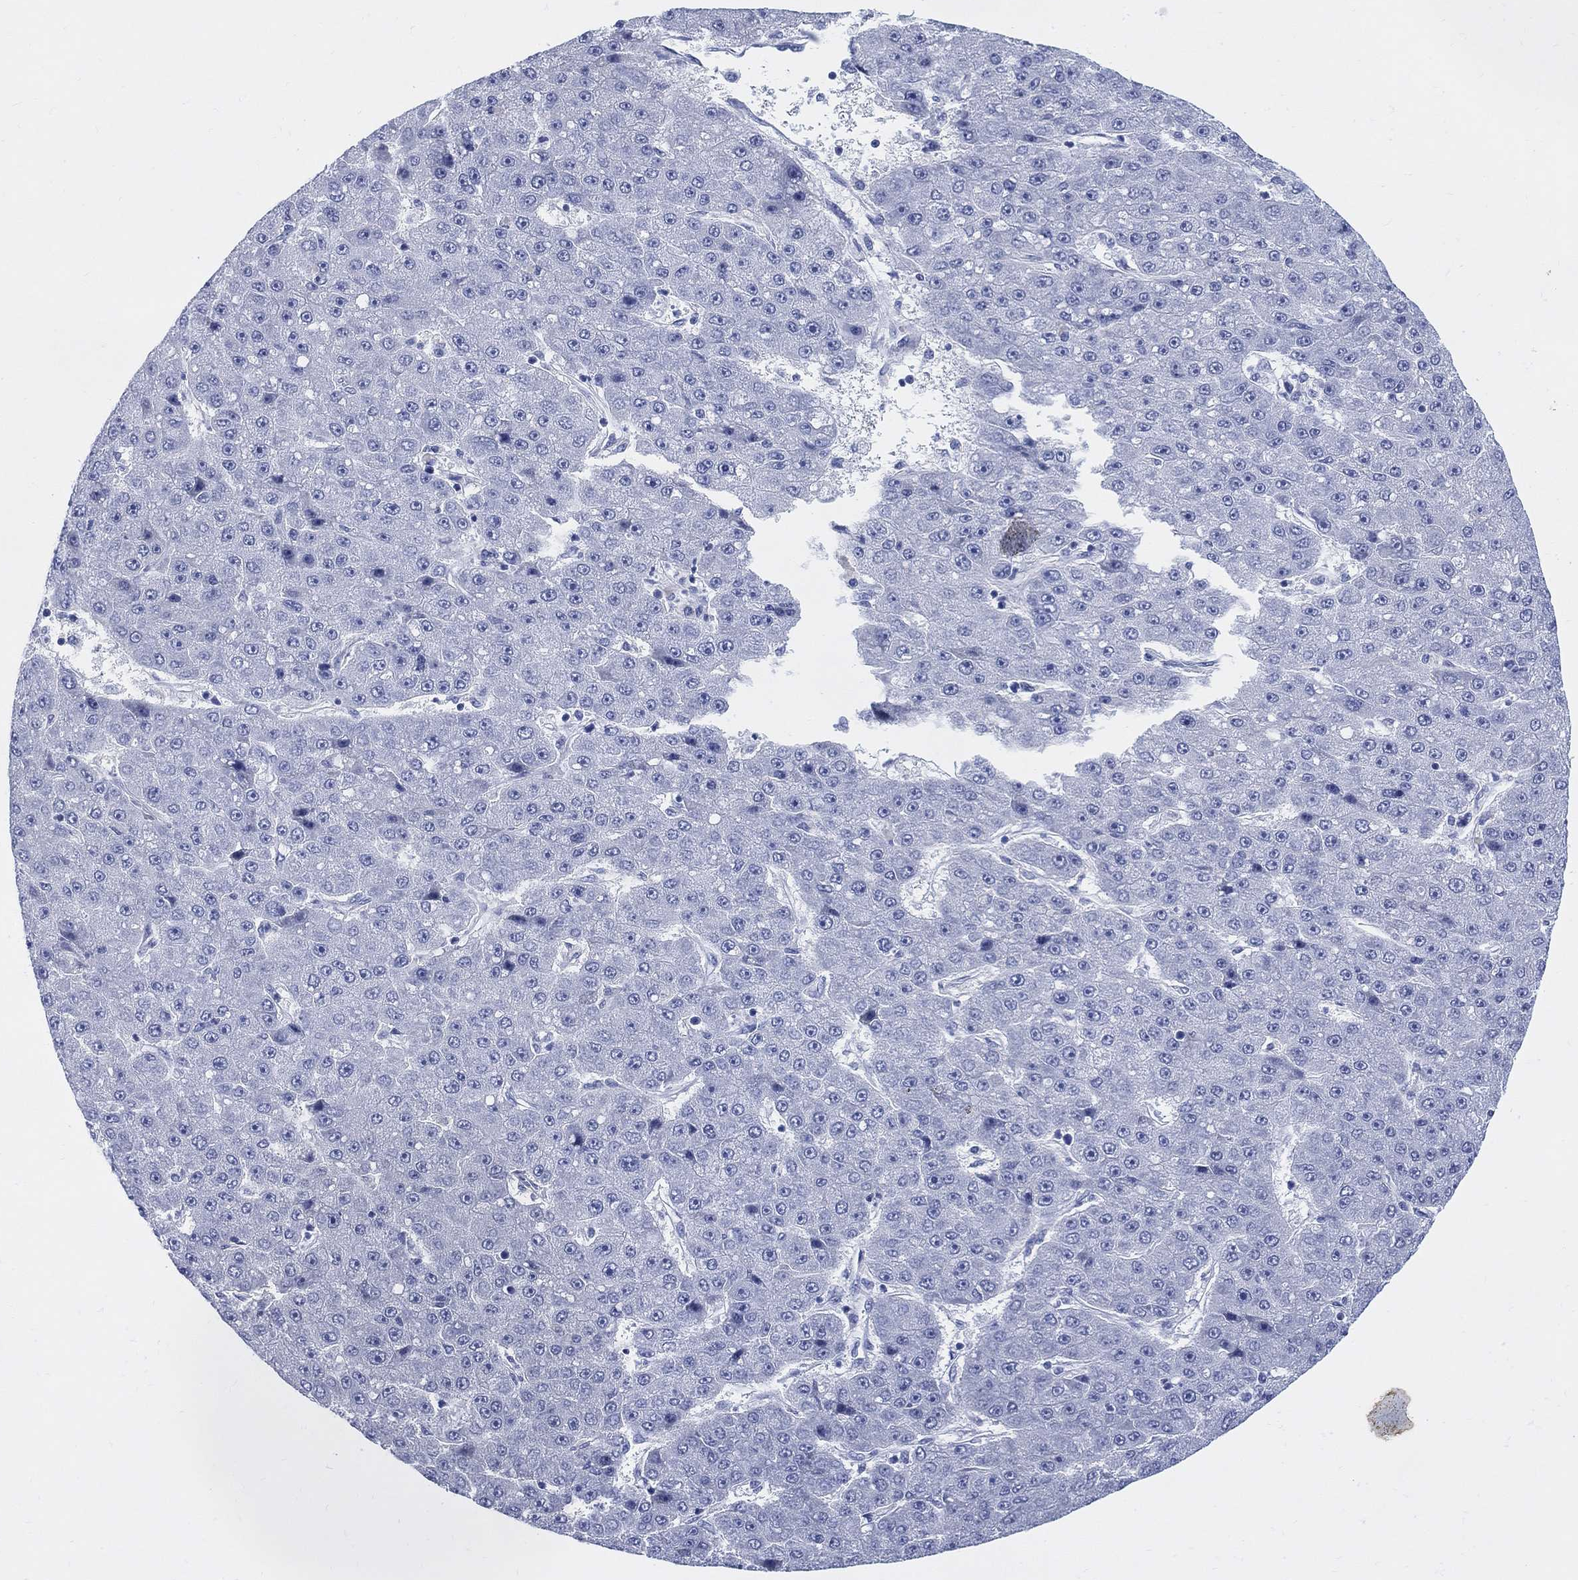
{"staining": {"intensity": "negative", "quantity": "none", "location": "none"}, "tissue": "liver cancer", "cell_type": "Tumor cells", "image_type": "cancer", "snomed": [{"axis": "morphology", "description": "Carcinoma, Hepatocellular, NOS"}, {"axis": "topography", "description": "Liver"}], "caption": "High power microscopy histopathology image of an immunohistochemistry micrograph of hepatocellular carcinoma (liver), revealing no significant positivity in tumor cells.", "gene": "DDI1", "patient": {"sex": "male", "age": 67}}